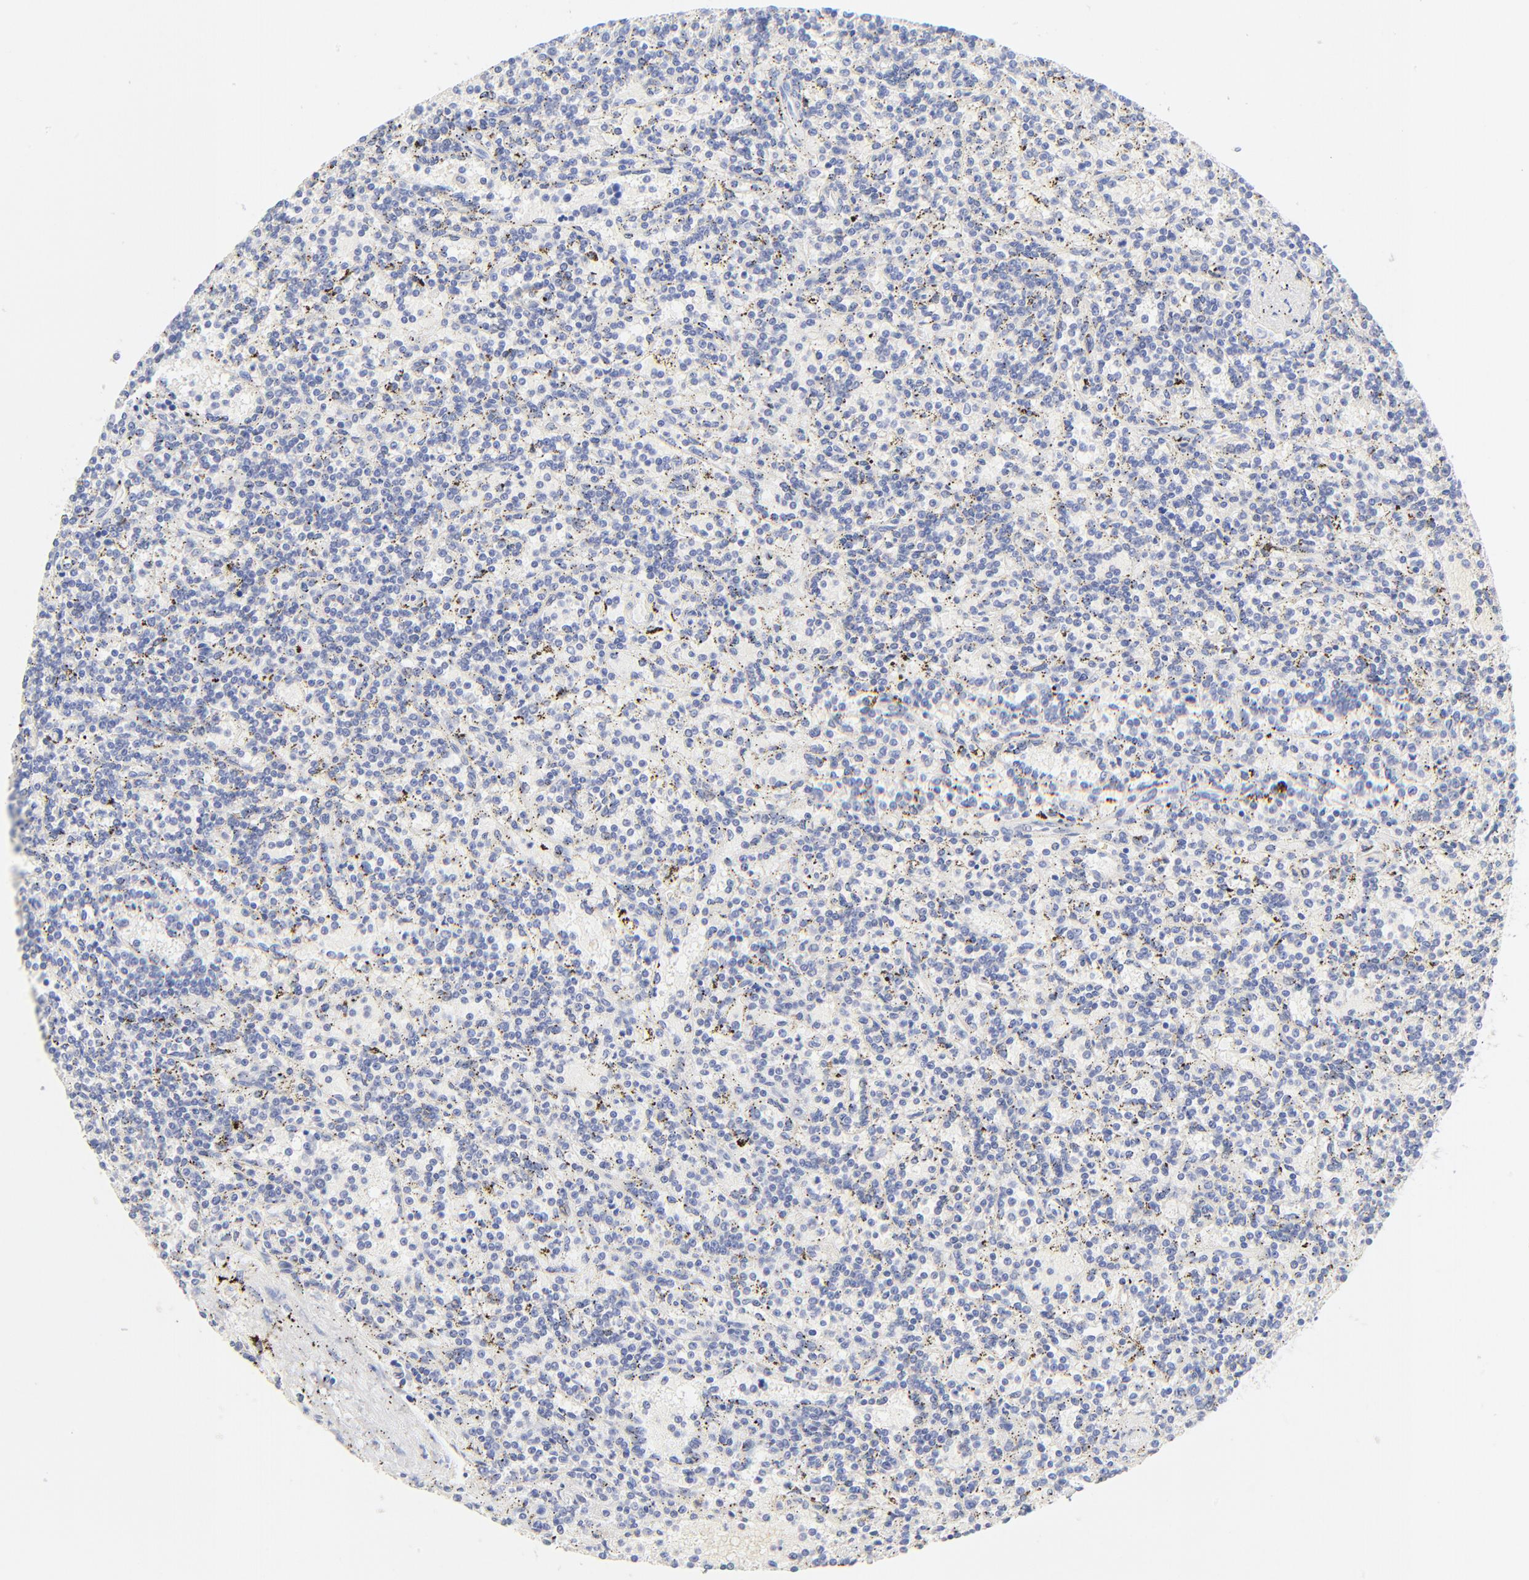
{"staining": {"intensity": "negative", "quantity": "none", "location": "none"}, "tissue": "lymphoma", "cell_type": "Tumor cells", "image_type": "cancer", "snomed": [{"axis": "morphology", "description": "Malignant lymphoma, non-Hodgkin's type, Low grade"}, {"axis": "topography", "description": "Spleen"}], "caption": "The micrograph displays no significant expression in tumor cells of low-grade malignant lymphoma, non-Hodgkin's type.", "gene": "SULT4A1", "patient": {"sex": "male", "age": 73}}